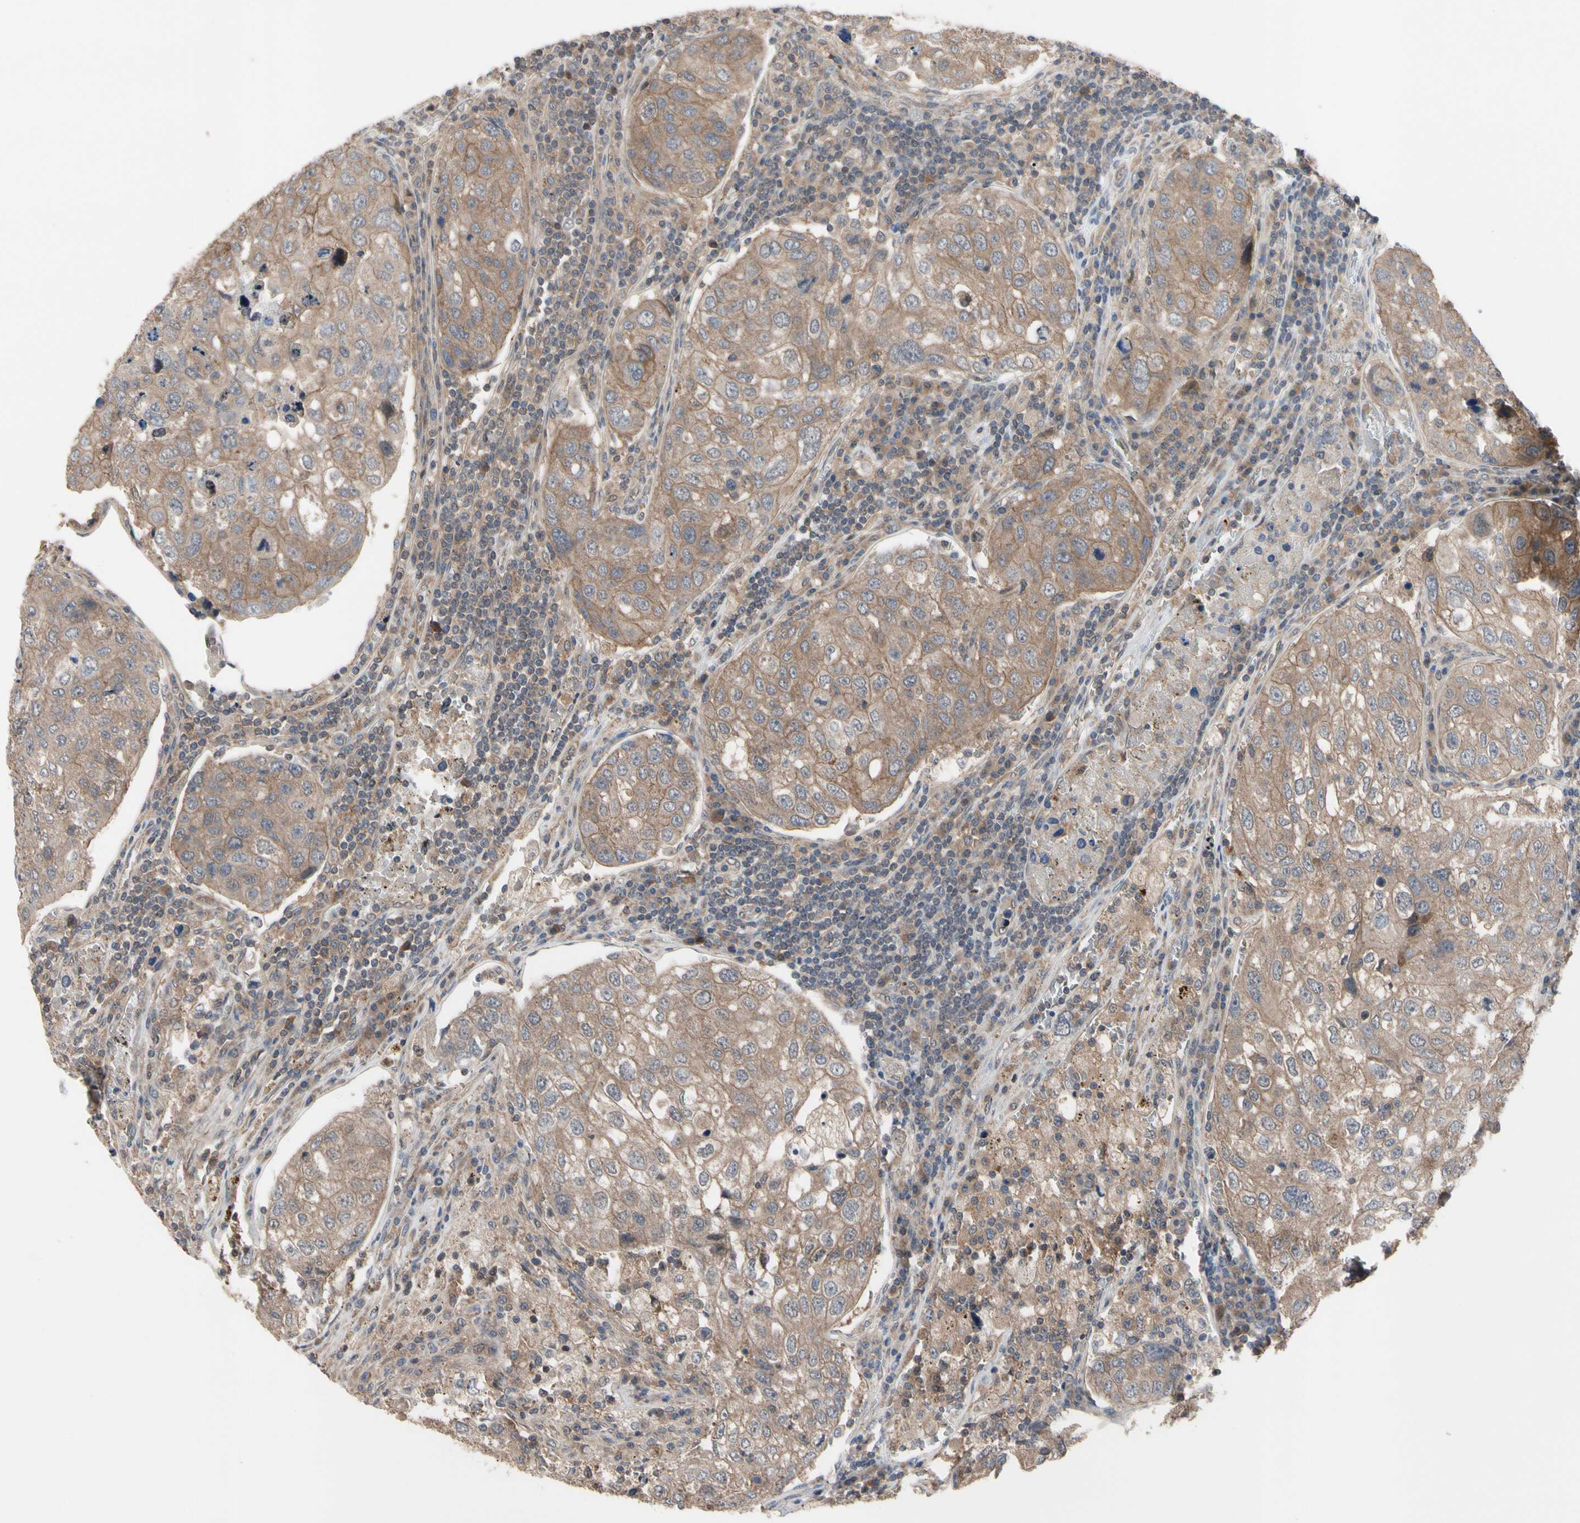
{"staining": {"intensity": "moderate", "quantity": ">75%", "location": "cytoplasmic/membranous"}, "tissue": "urothelial cancer", "cell_type": "Tumor cells", "image_type": "cancer", "snomed": [{"axis": "morphology", "description": "Urothelial carcinoma, High grade"}, {"axis": "topography", "description": "Lymph node"}, {"axis": "topography", "description": "Urinary bladder"}], "caption": "About >75% of tumor cells in human urothelial cancer show moderate cytoplasmic/membranous protein positivity as visualized by brown immunohistochemical staining.", "gene": "DPP8", "patient": {"sex": "male", "age": 51}}